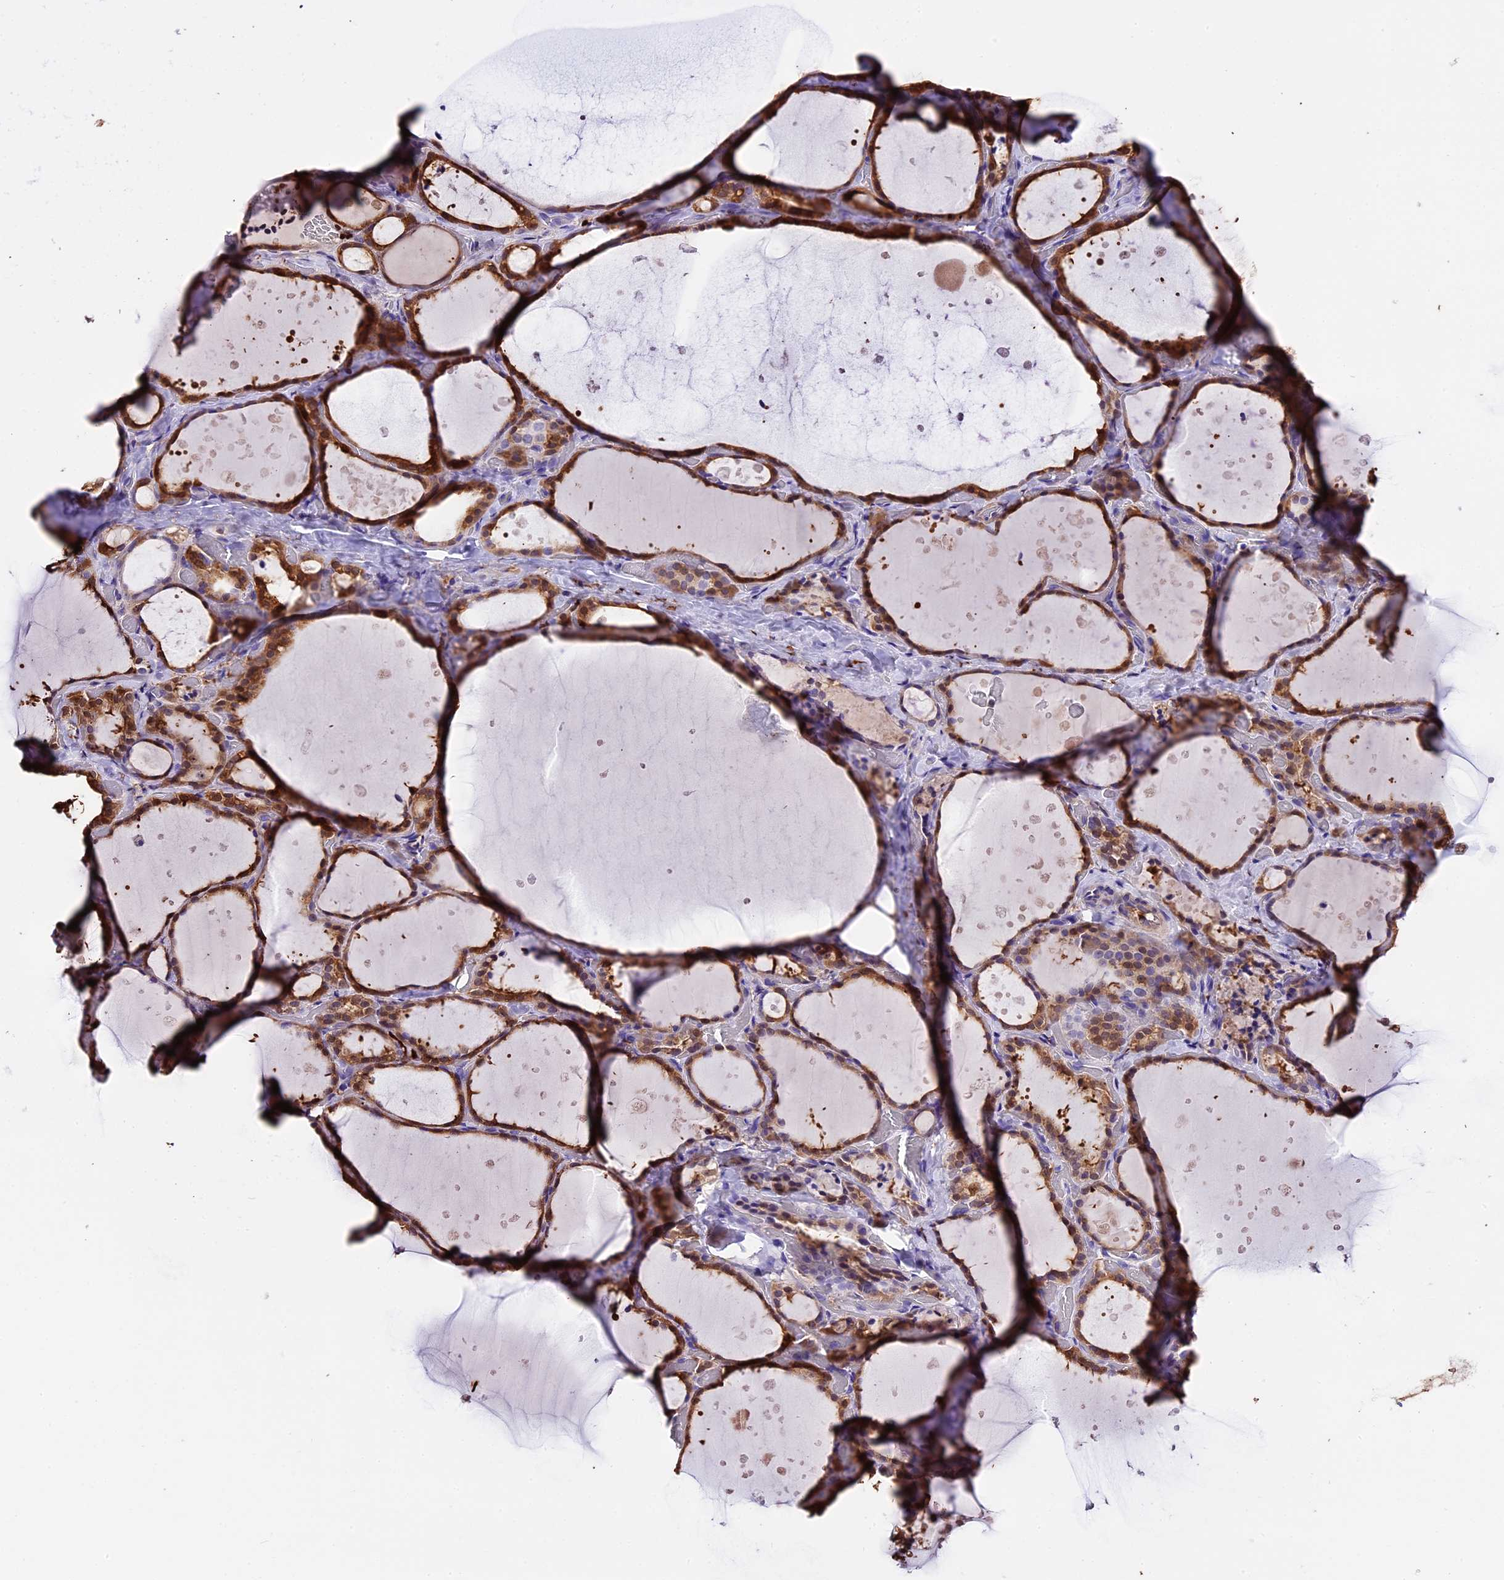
{"staining": {"intensity": "moderate", "quantity": ">75%", "location": "cytoplasmic/membranous,nuclear"}, "tissue": "thyroid gland", "cell_type": "Glandular cells", "image_type": "normal", "snomed": [{"axis": "morphology", "description": "Normal tissue, NOS"}, {"axis": "topography", "description": "Thyroid gland"}], "caption": "High-power microscopy captured an immunohistochemistry (IHC) histopathology image of benign thyroid gland, revealing moderate cytoplasmic/membranous,nuclear staining in approximately >75% of glandular cells. The protein of interest is shown in brown color, while the nuclei are stained blue.", "gene": "MAP3K7CL", "patient": {"sex": "female", "age": 44}}